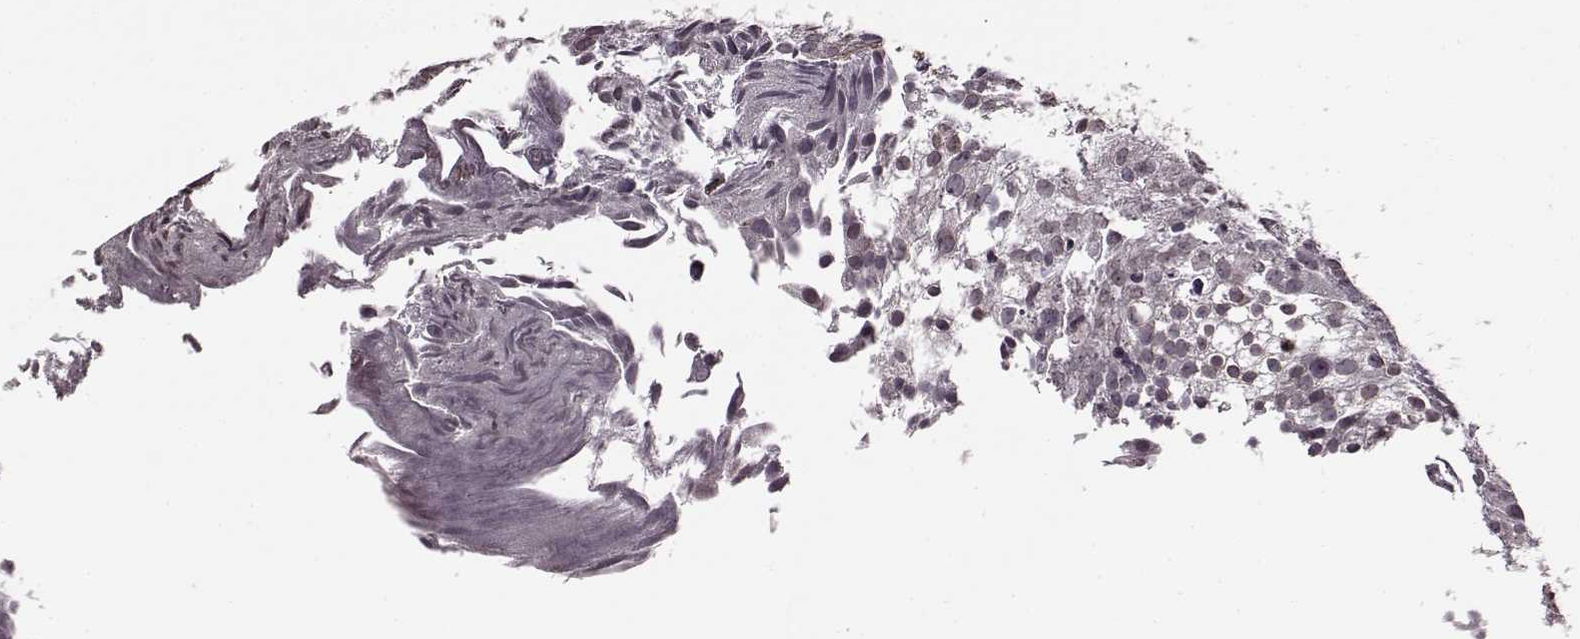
{"staining": {"intensity": "negative", "quantity": "none", "location": "none"}, "tissue": "urothelial cancer", "cell_type": "Tumor cells", "image_type": "cancer", "snomed": [{"axis": "morphology", "description": "Urothelial carcinoma, Low grade"}, {"axis": "topography", "description": "Urinary bladder"}], "caption": "High power microscopy micrograph of an immunohistochemistry image of urothelial cancer, revealing no significant staining in tumor cells.", "gene": "STX1B", "patient": {"sex": "male", "age": 70}}